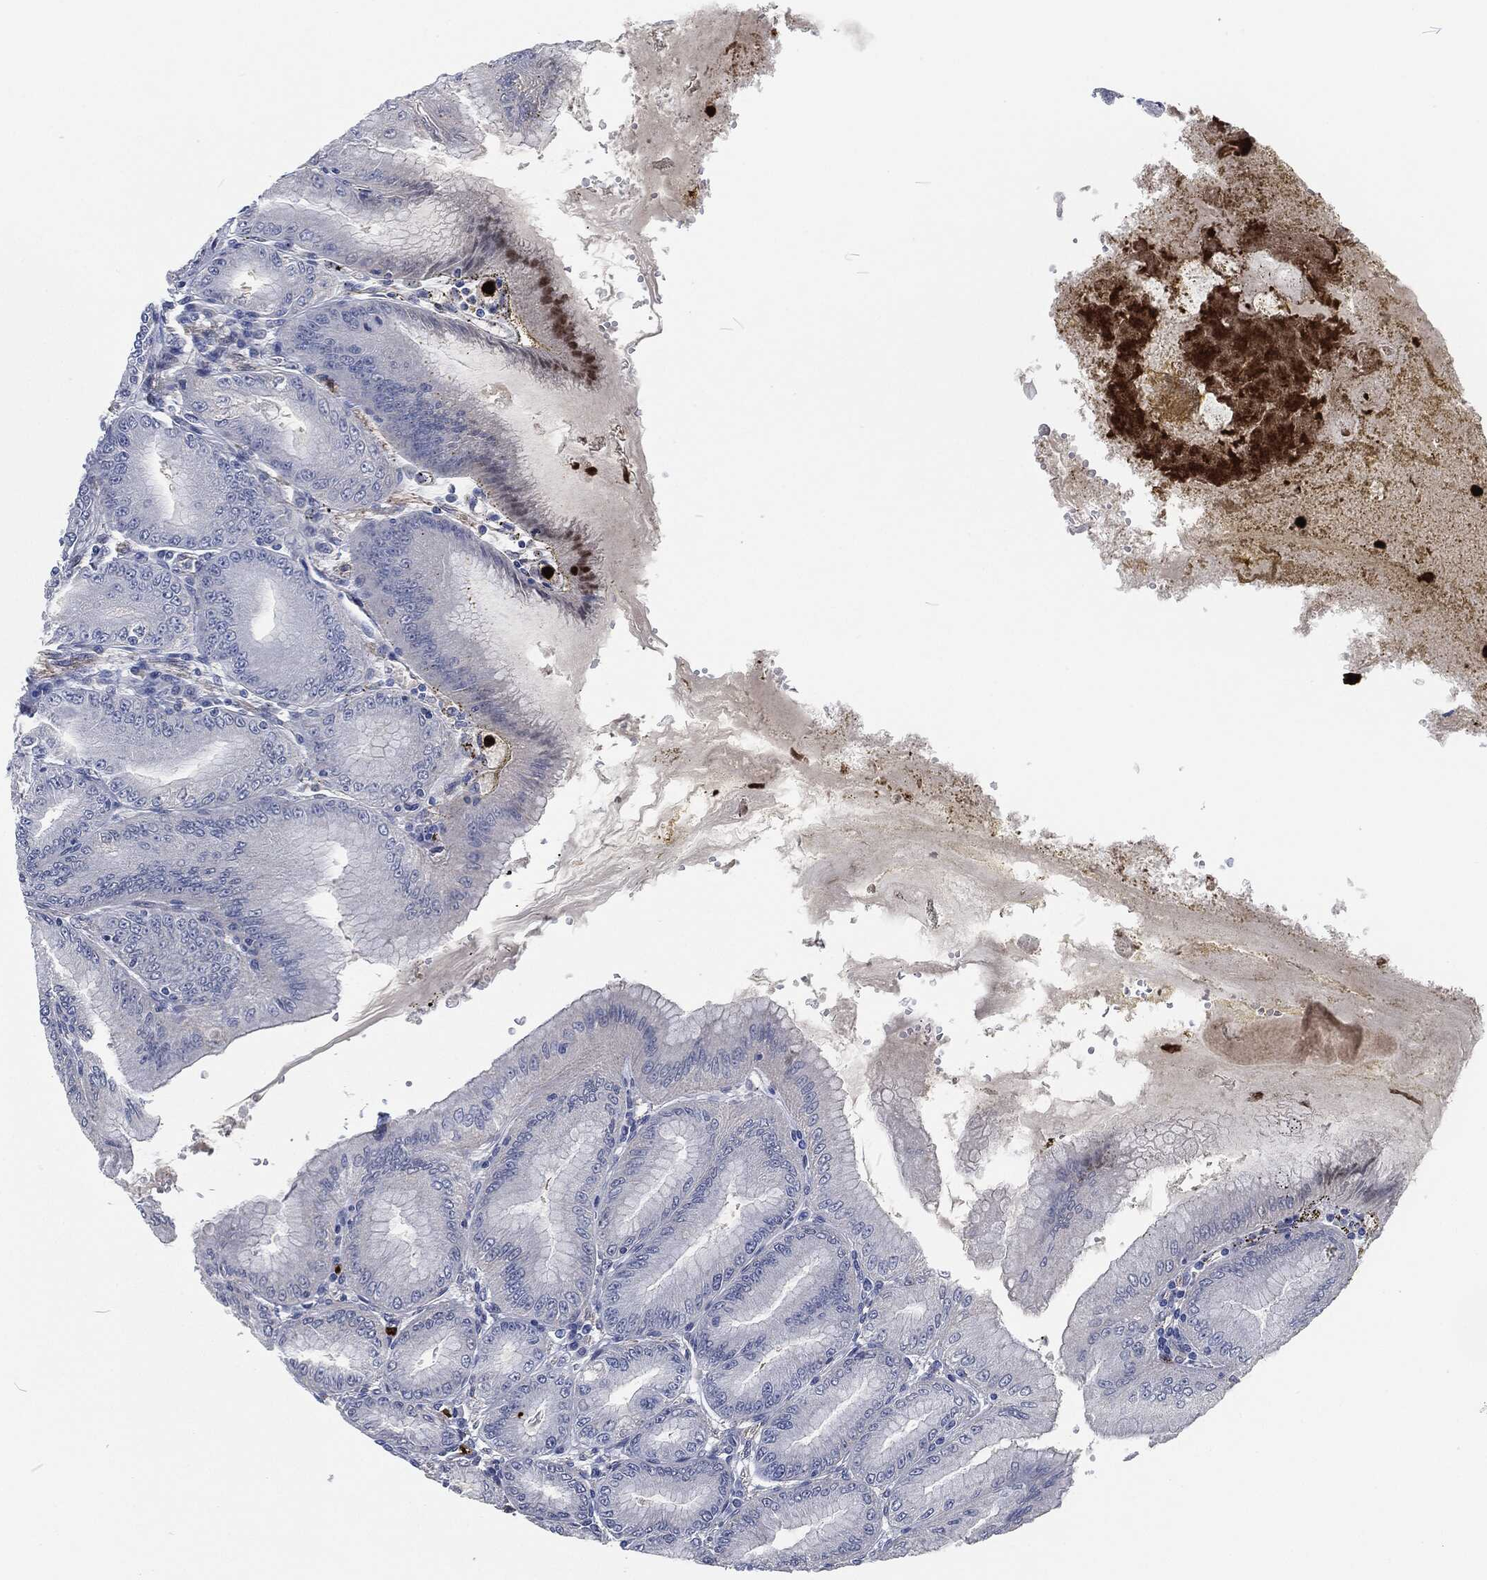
{"staining": {"intensity": "negative", "quantity": "none", "location": "none"}, "tissue": "stomach", "cell_type": "Glandular cells", "image_type": "normal", "snomed": [{"axis": "morphology", "description": "Normal tissue, NOS"}, {"axis": "topography", "description": "Stomach"}], "caption": "This is an IHC image of normal stomach. There is no expression in glandular cells.", "gene": "MPO", "patient": {"sex": "male", "age": 71}}